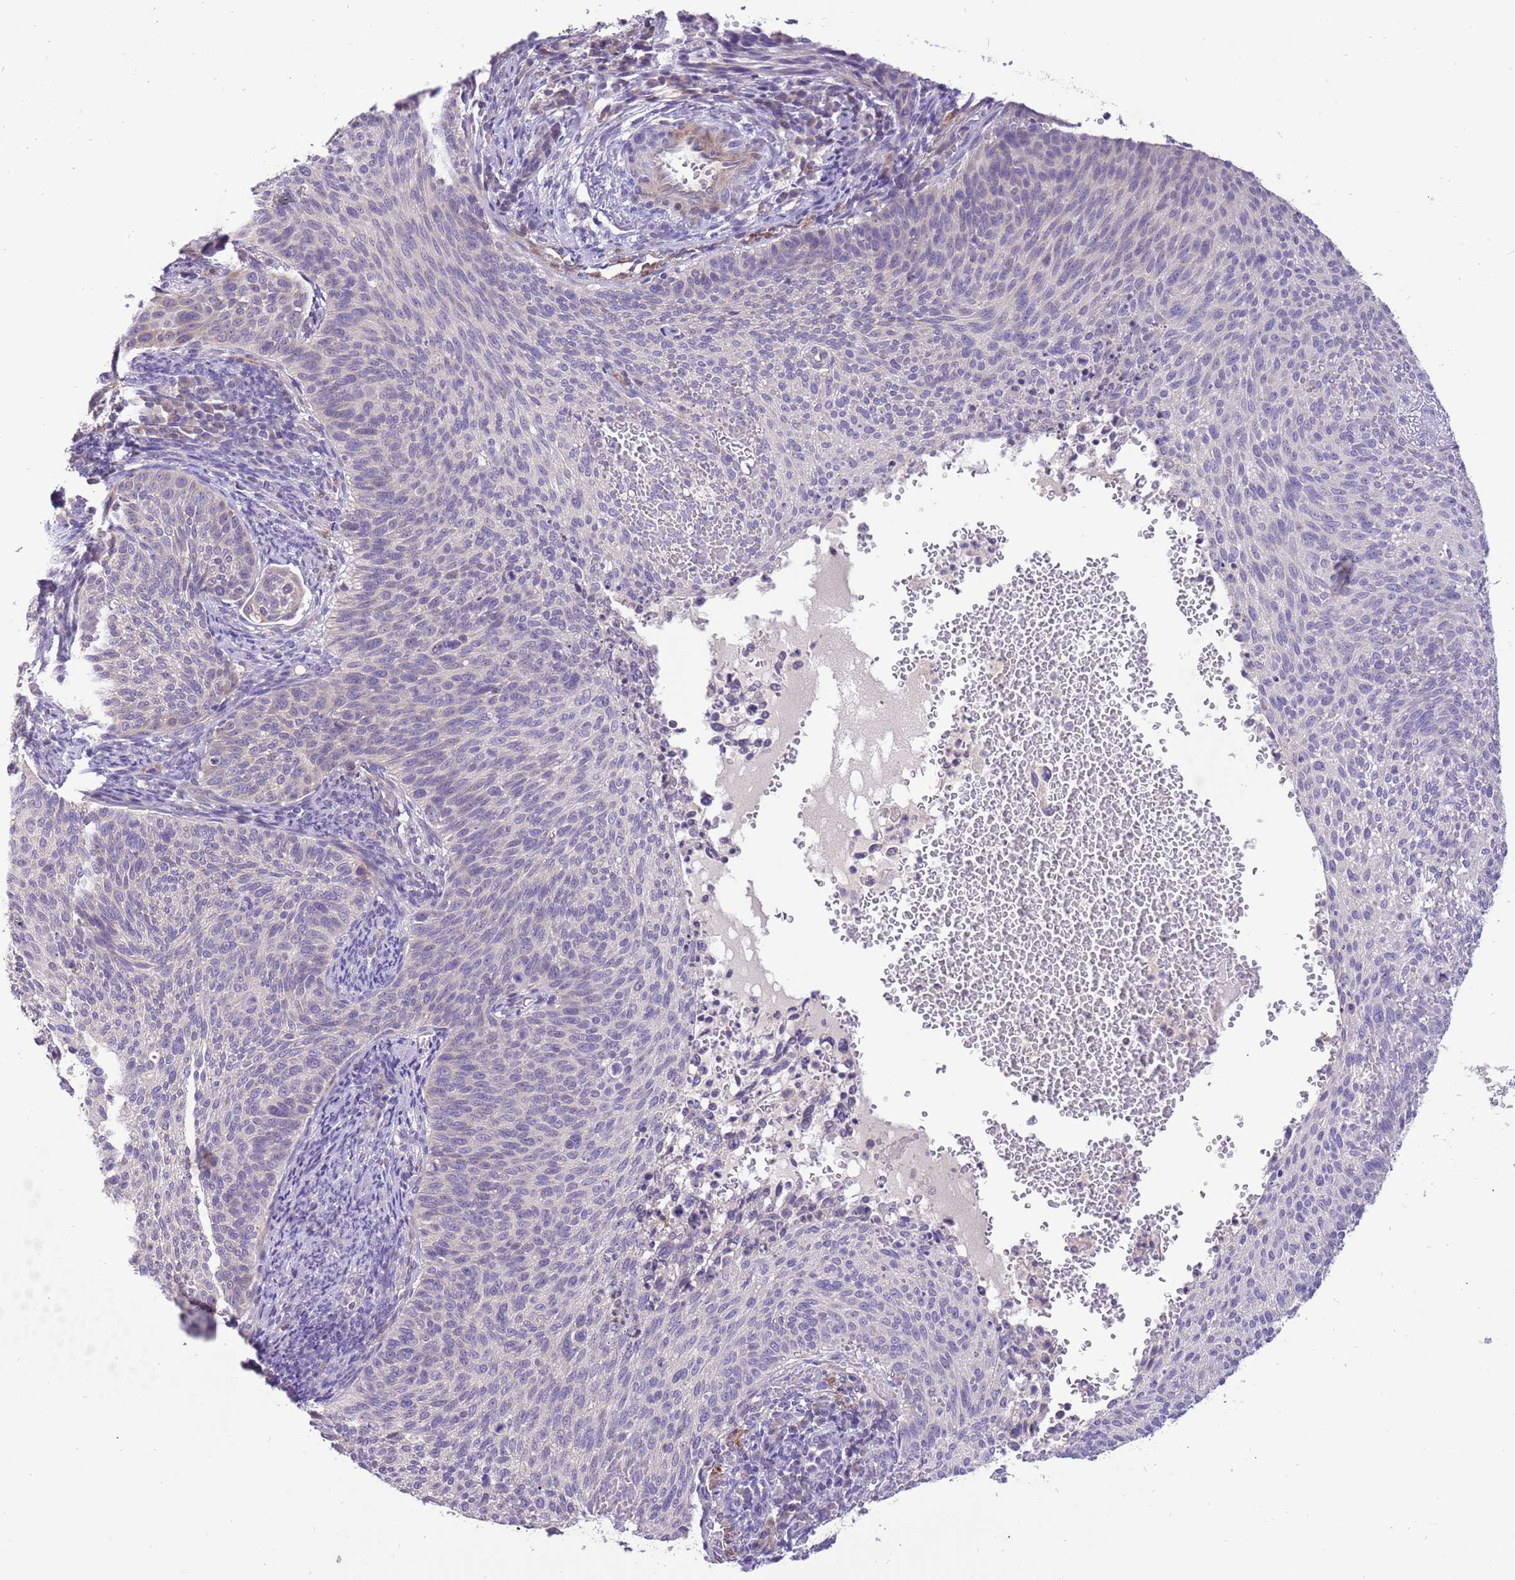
{"staining": {"intensity": "negative", "quantity": "none", "location": "none"}, "tissue": "cervical cancer", "cell_type": "Tumor cells", "image_type": "cancer", "snomed": [{"axis": "morphology", "description": "Squamous cell carcinoma, NOS"}, {"axis": "topography", "description": "Cervix"}], "caption": "Immunohistochemical staining of cervical cancer demonstrates no significant positivity in tumor cells.", "gene": "GLCE", "patient": {"sex": "female", "age": 70}}